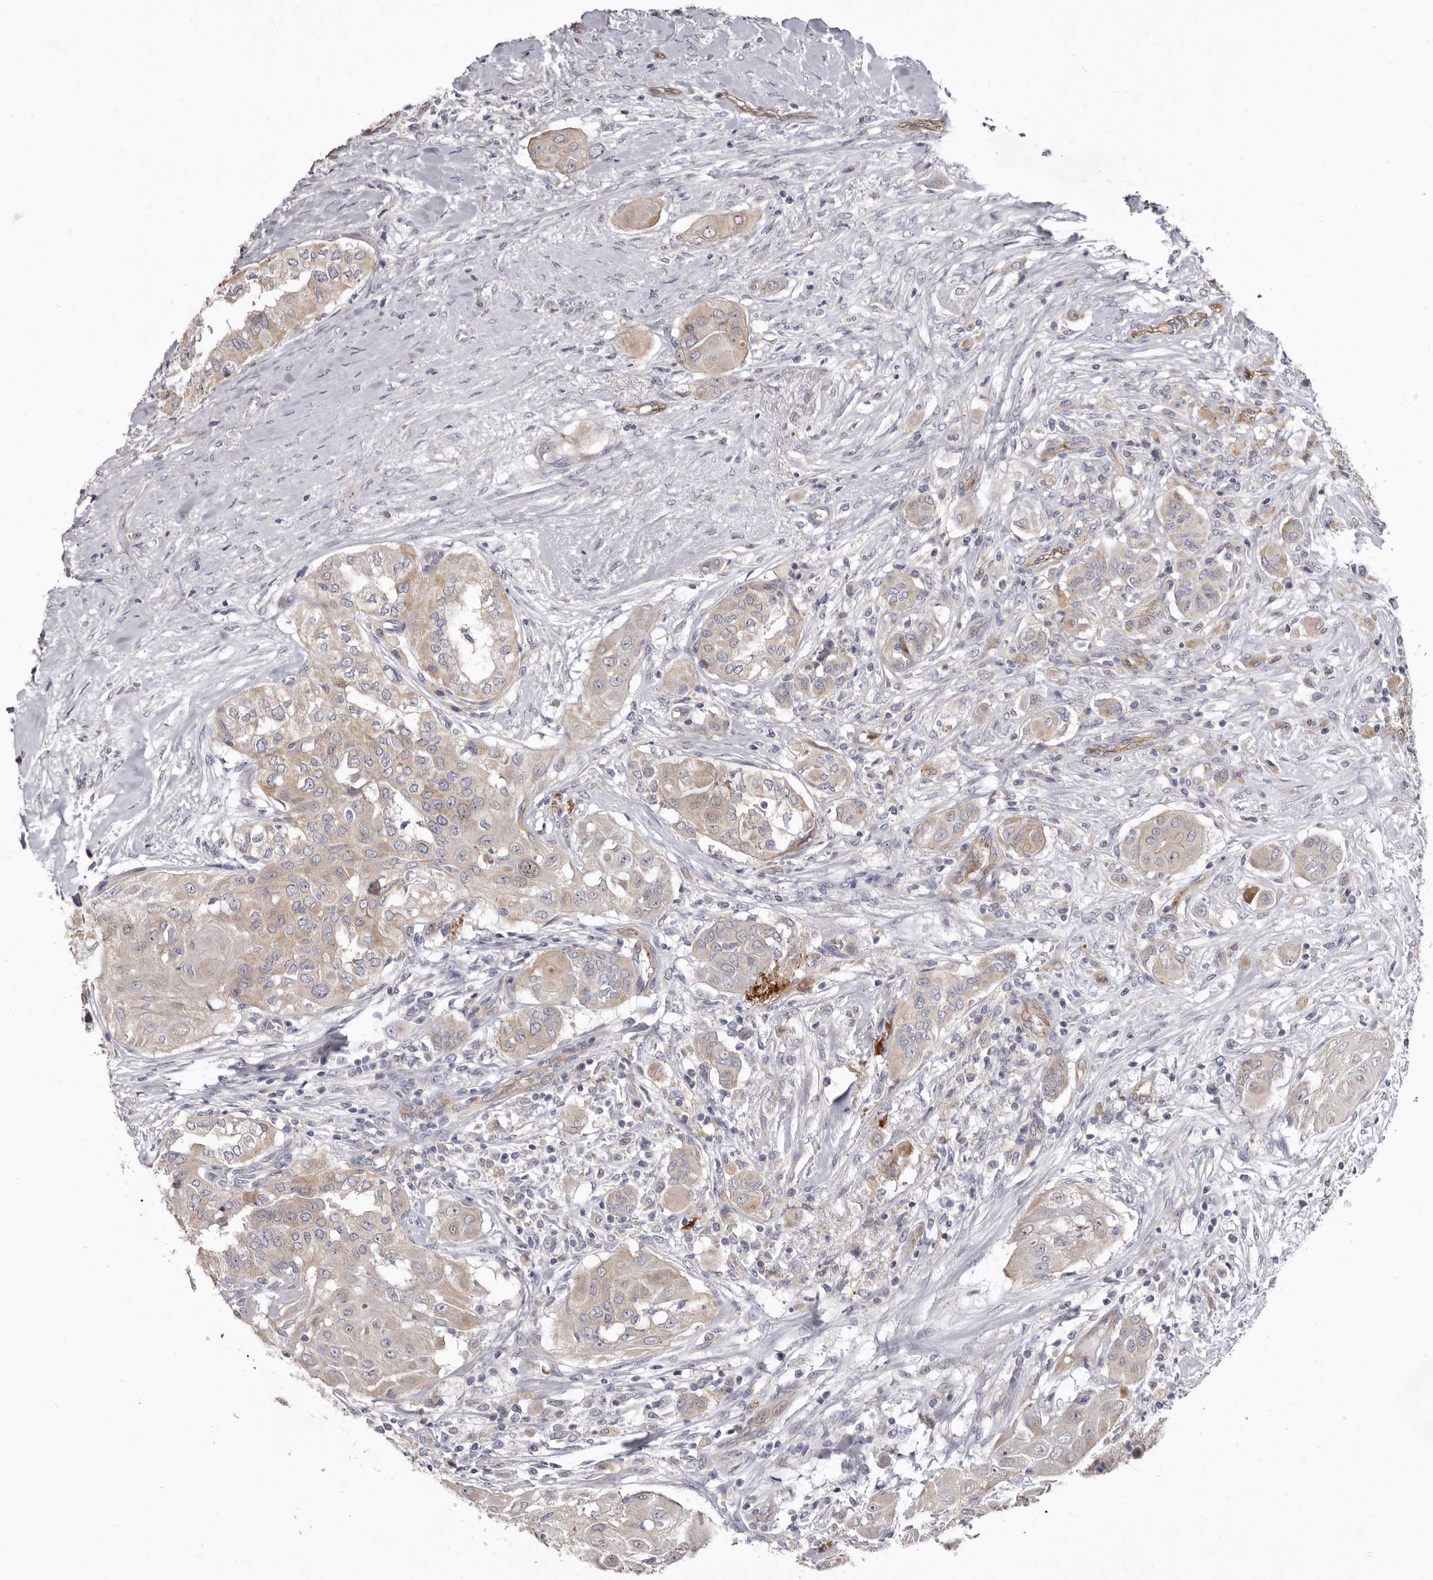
{"staining": {"intensity": "moderate", "quantity": ">75%", "location": "cytoplasmic/membranous"}, "tissue": "thyroid cancer", "cell_type": "Tumor cells", "image_type": "cancer", "snomed": [{"axis": "morphology", "description": "Papillary adenocarcinoma, NOS"}, {"axis": "topography", "description": "Thyroid gland"}], "caption": "High-magnification brightfield microscopy of thyroid cancer (papillary adenocarcinoma) stained with DAB (brown) and counterstained with hematoxylin (blue). tumor cells exhibit moderate cytoplasmic/membranous staining is appreciated in about>75% of cells. (IHC, brightfield microscopy, high magnification).", "gene": "FMO2", "patient": {"sex": "female", "age": 59}}